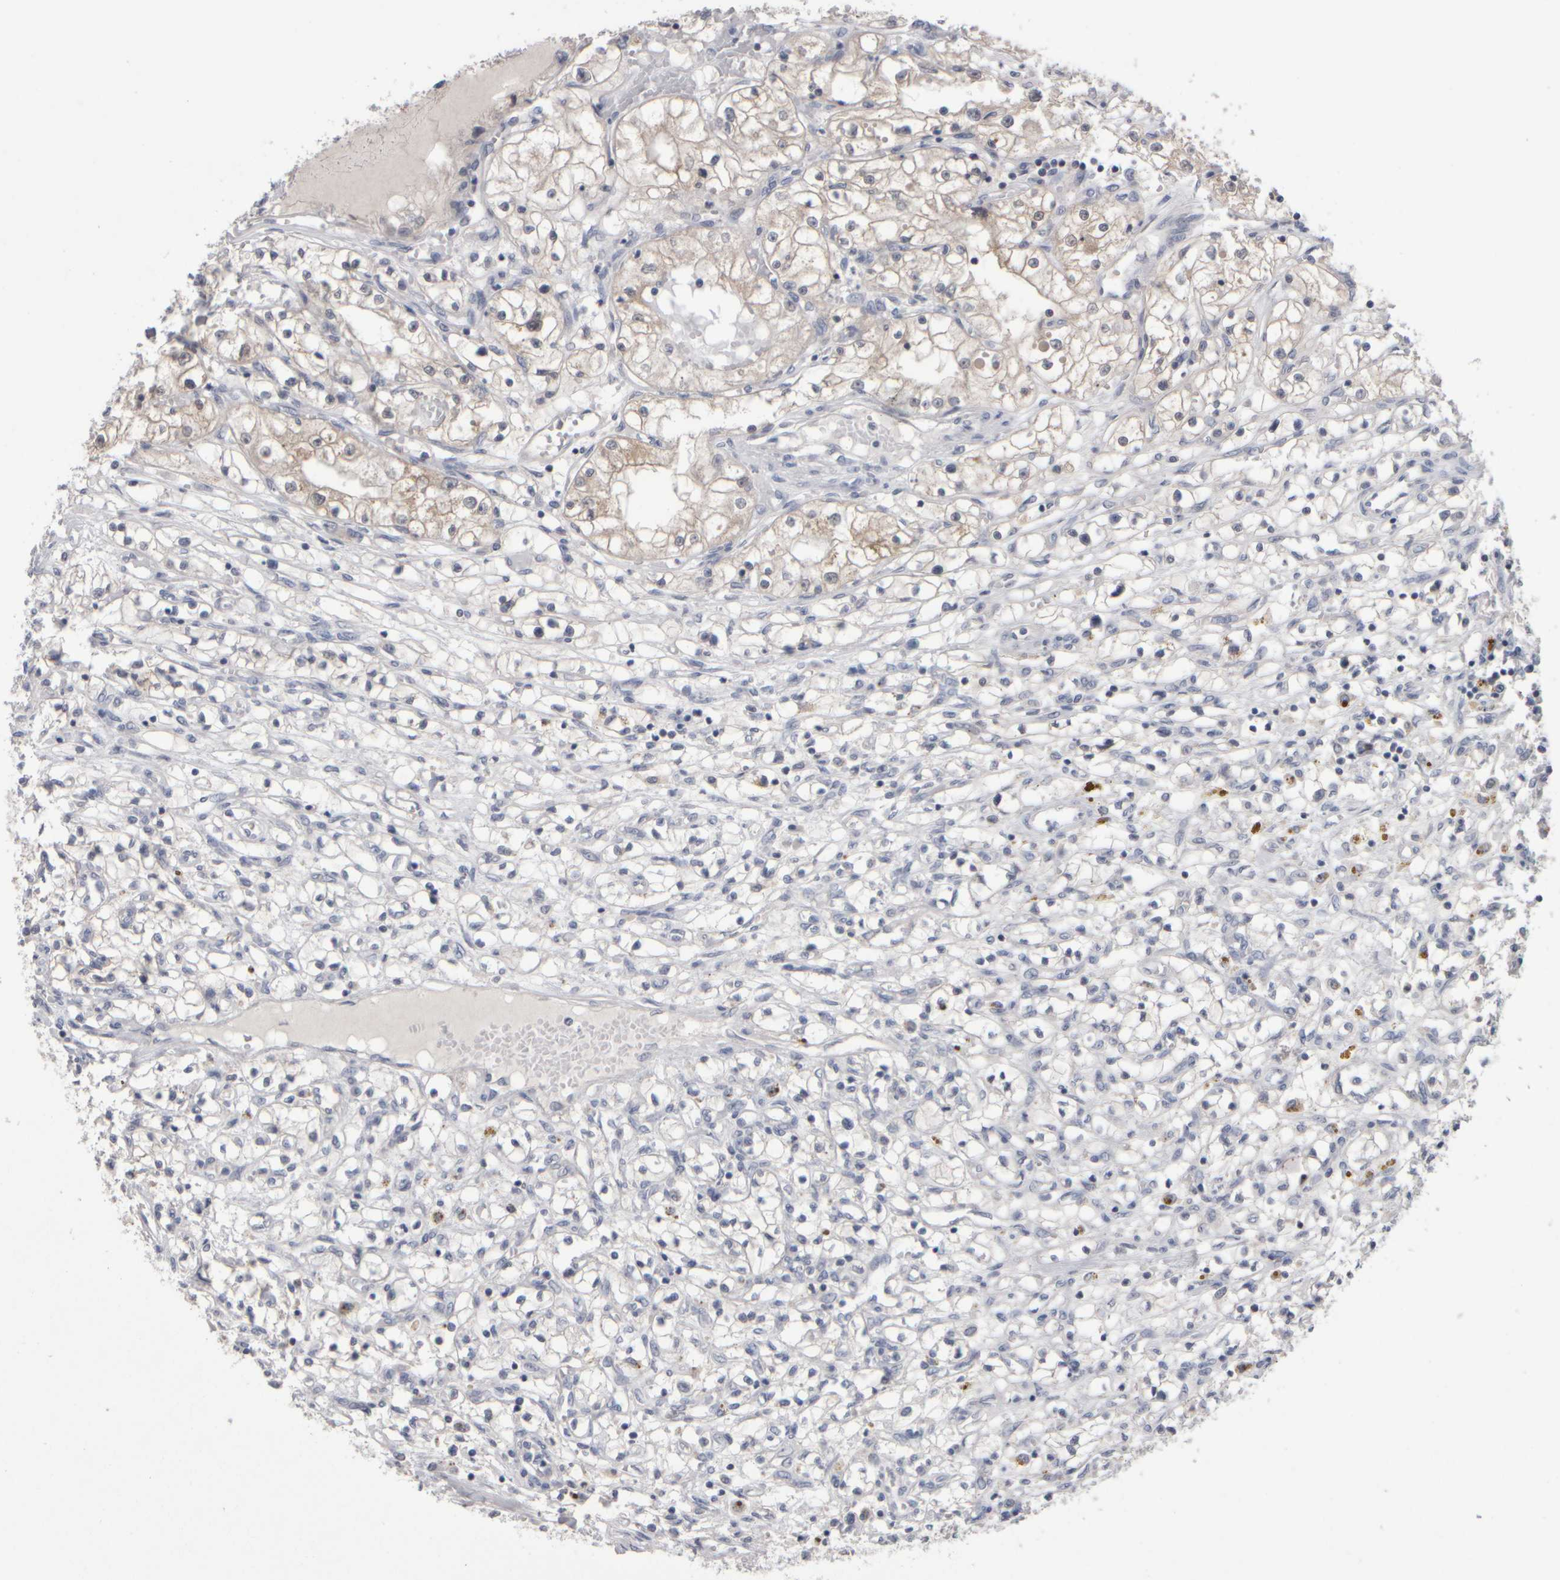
{"staining": {"intensity": "negative", "quantity": "none", "location": "none"}, "tissue": "renal cancer", "cell_type": "Tumor cells", "image_type": "cancer", "snomed": [{"axis": "morphology", "description": "Adenocarcinoma, NOS"}, {"axis": "topography", "description": "Kidney"}], "caption": "This is an IHC image of adenocarcinoma (renal). There is no positivity in tumor cells.", "gene": "EPHX2", "patient": {"sex": "male", "age": 68}}